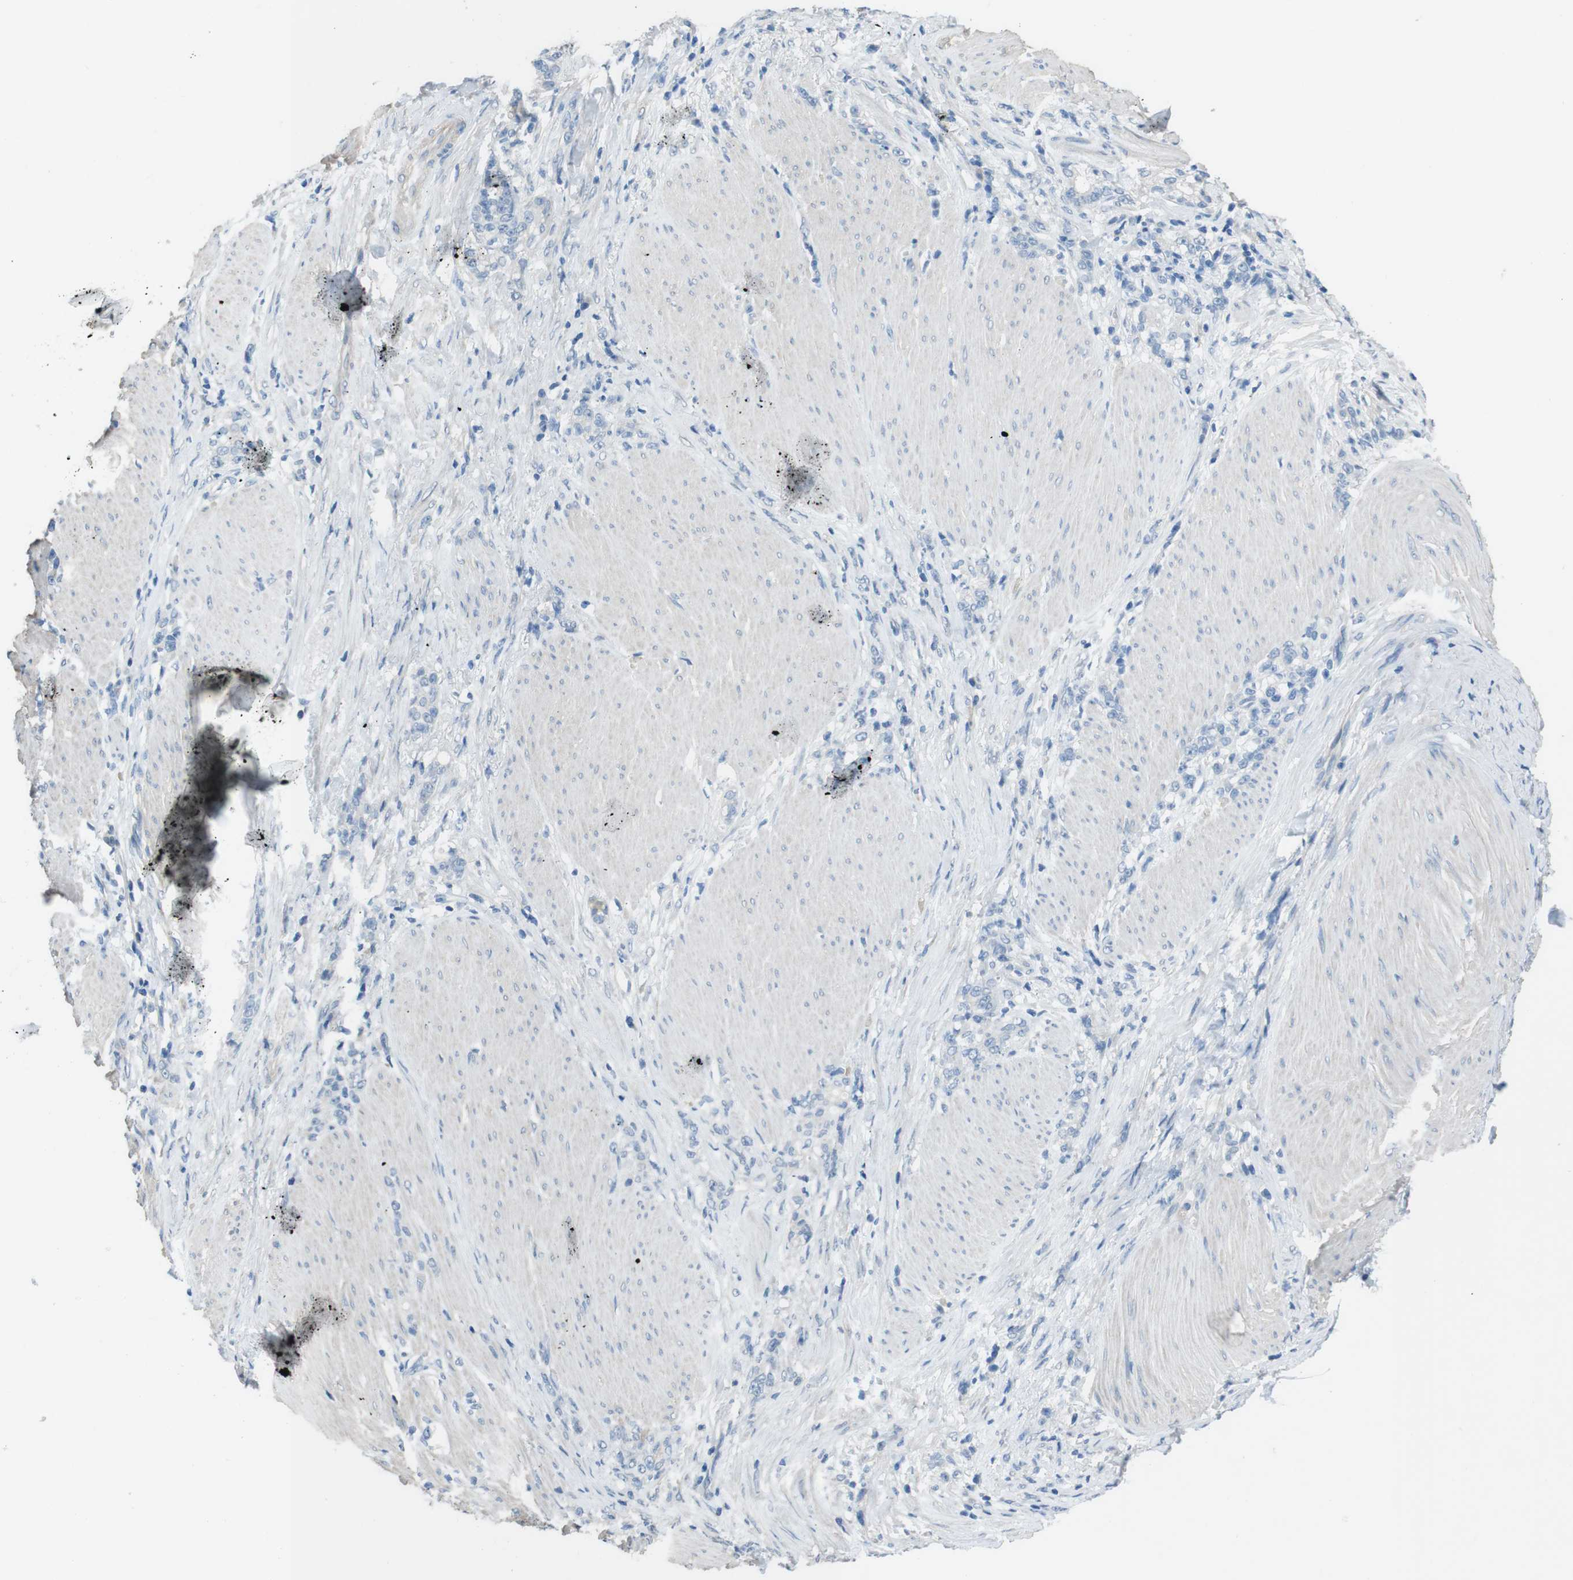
{"staining": {"intensity": "negative", "quantity": "none", "location": "none"}, "tissue": "stomach cancer", "cell_type": "Tumor cells", "image_type": "cancer", "snomed": [{"axis": "morphology", "description": "Adenocarcinoma, NOS"}, {"axis": "topography", "description": "Stomach, lower"}], "caption": "Immunohistochemical staining of human stomach adenocarcinoma displays no significant expression in tumor cells.", "gene": "CYP2C8", "patient": {"sex": "male", "age": 88}}